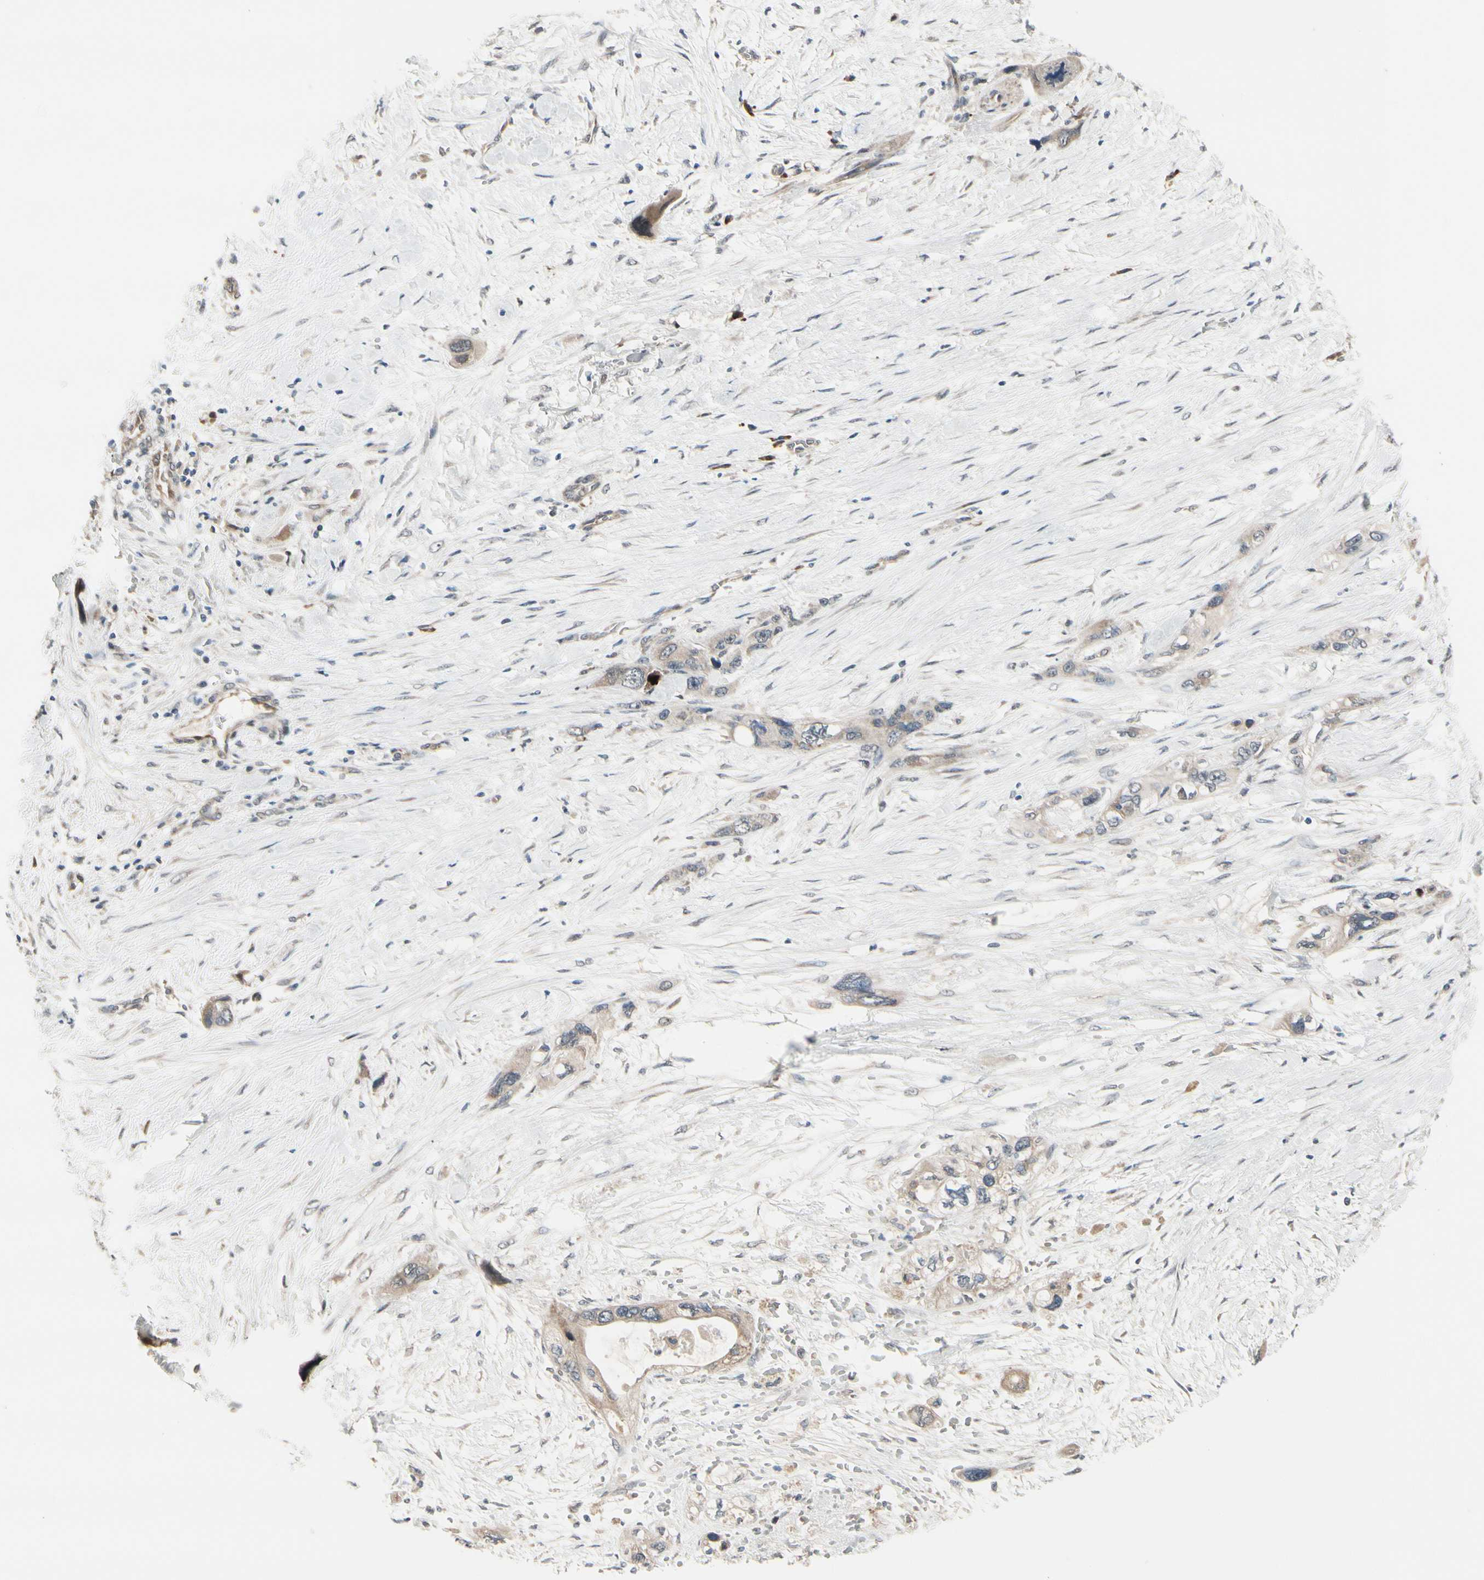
{"staining": {"intensity": "weak", "quantity": "<25%", "location": "cytoplasmic/membranous"}, "tissue": "pancreatic cancer", "cell_type": "Tumor cells", "image_type": "cancer", "snomed": [{"axis": "morphology", "description": "Adenocarcinoma, NOS"}, {"axis": "topography", "description": "Pancreas"}], "caption": "Adenocarcinoma (pancreatic) was stained to show a protein in brown. There is no significant staining in tumor cells. (DAB immunohistochemistry (IHC) visualized using brightfield microscopy, high magnification).", "gene": "SNX29", "patient": {"sex": "male", "age": 46}}